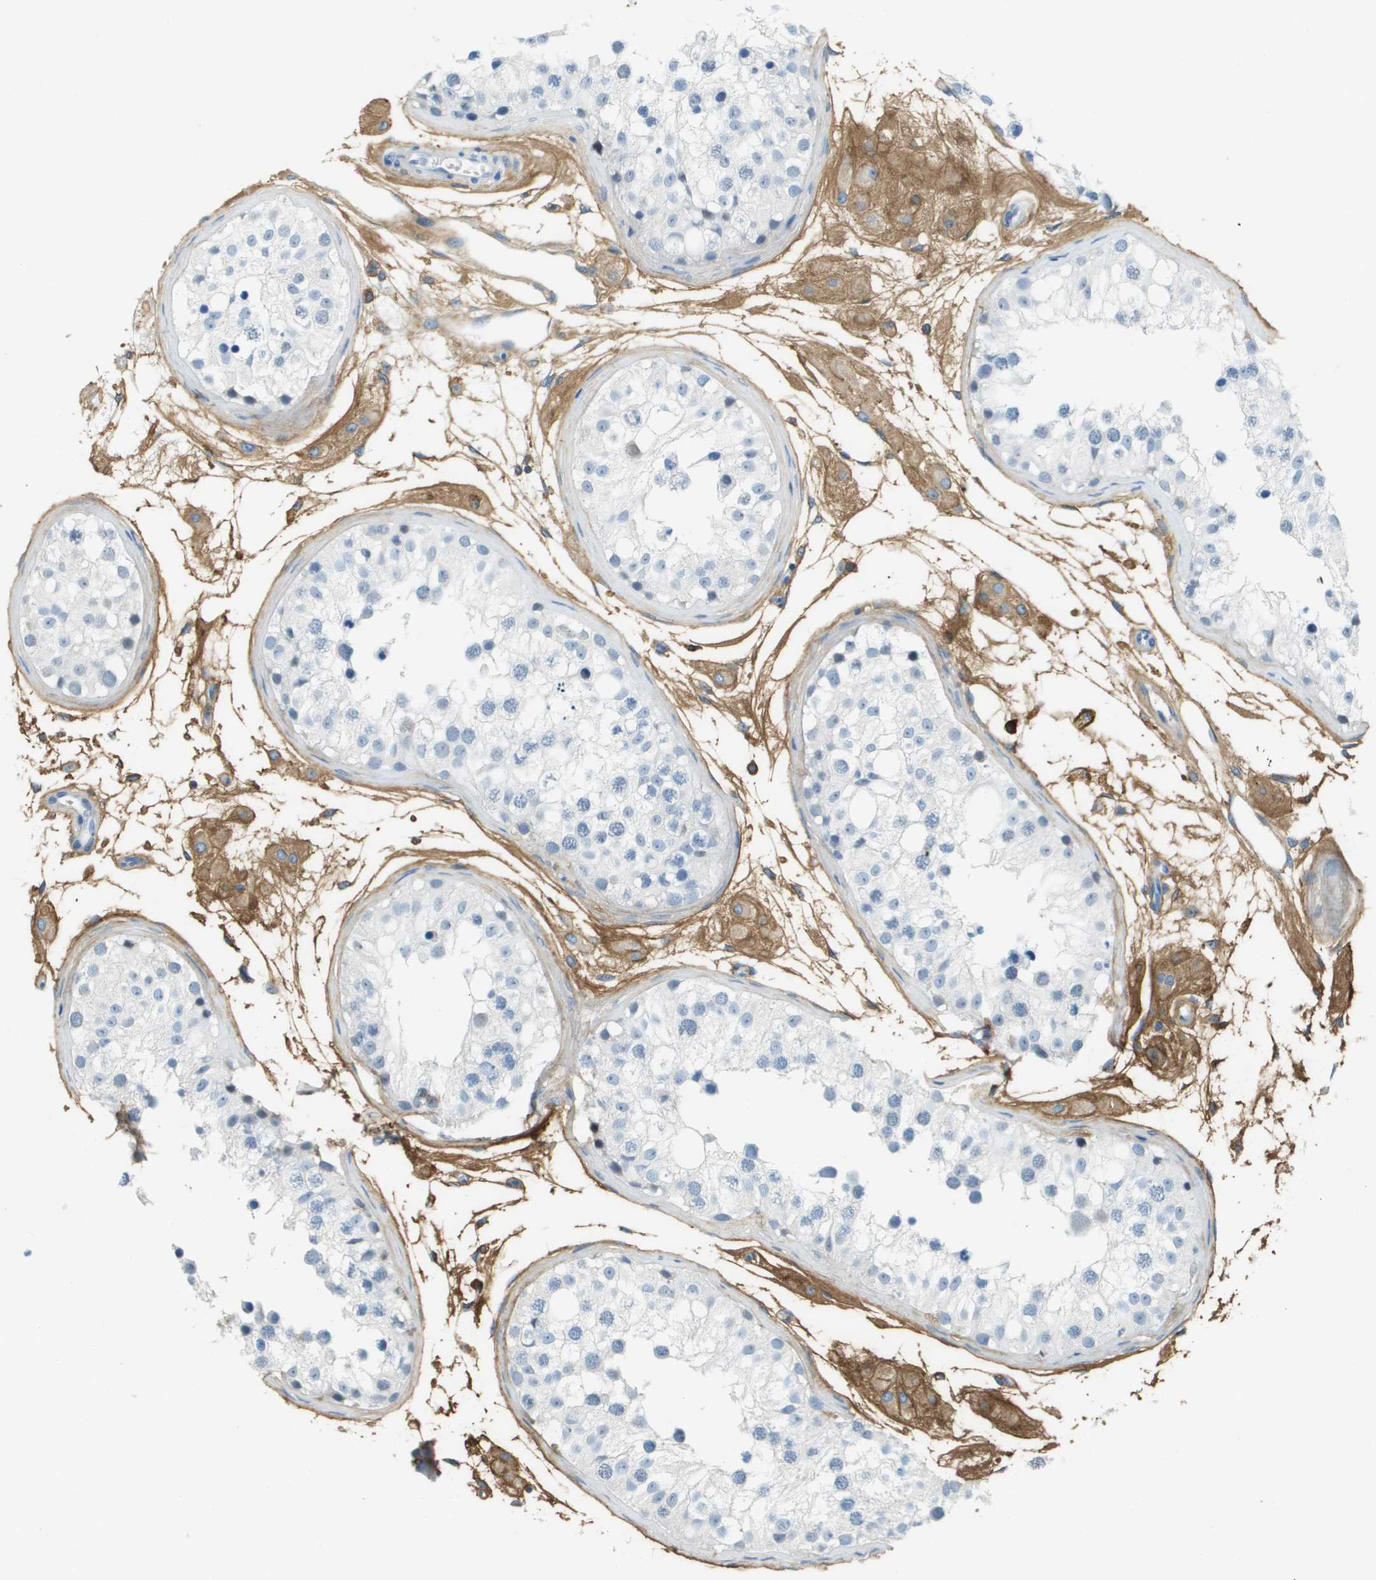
{"staining": {"intensity": "negative", "quantity": "none", "location": "none"}, "tissue": "testis", "cell_type": "Cells in seminiferous ducts", "image_type": "normal", "snomed": [{"axis": "morphology", "description": "Normal tissue, NOS"}, {"axis": "morphology", "description": "Adenocarcinoma, metastatic, NOS"}, {"axis": "topography", "description": "Testis"}], "caption": "A high-resolution histopathology image shows immunohistochemistry staining of unremarkable testis, which demonstrates no significant positivity in cells in seminiferous ducts.", "gene": "DCN", "patient": {"sex": "male", "age": 26}}